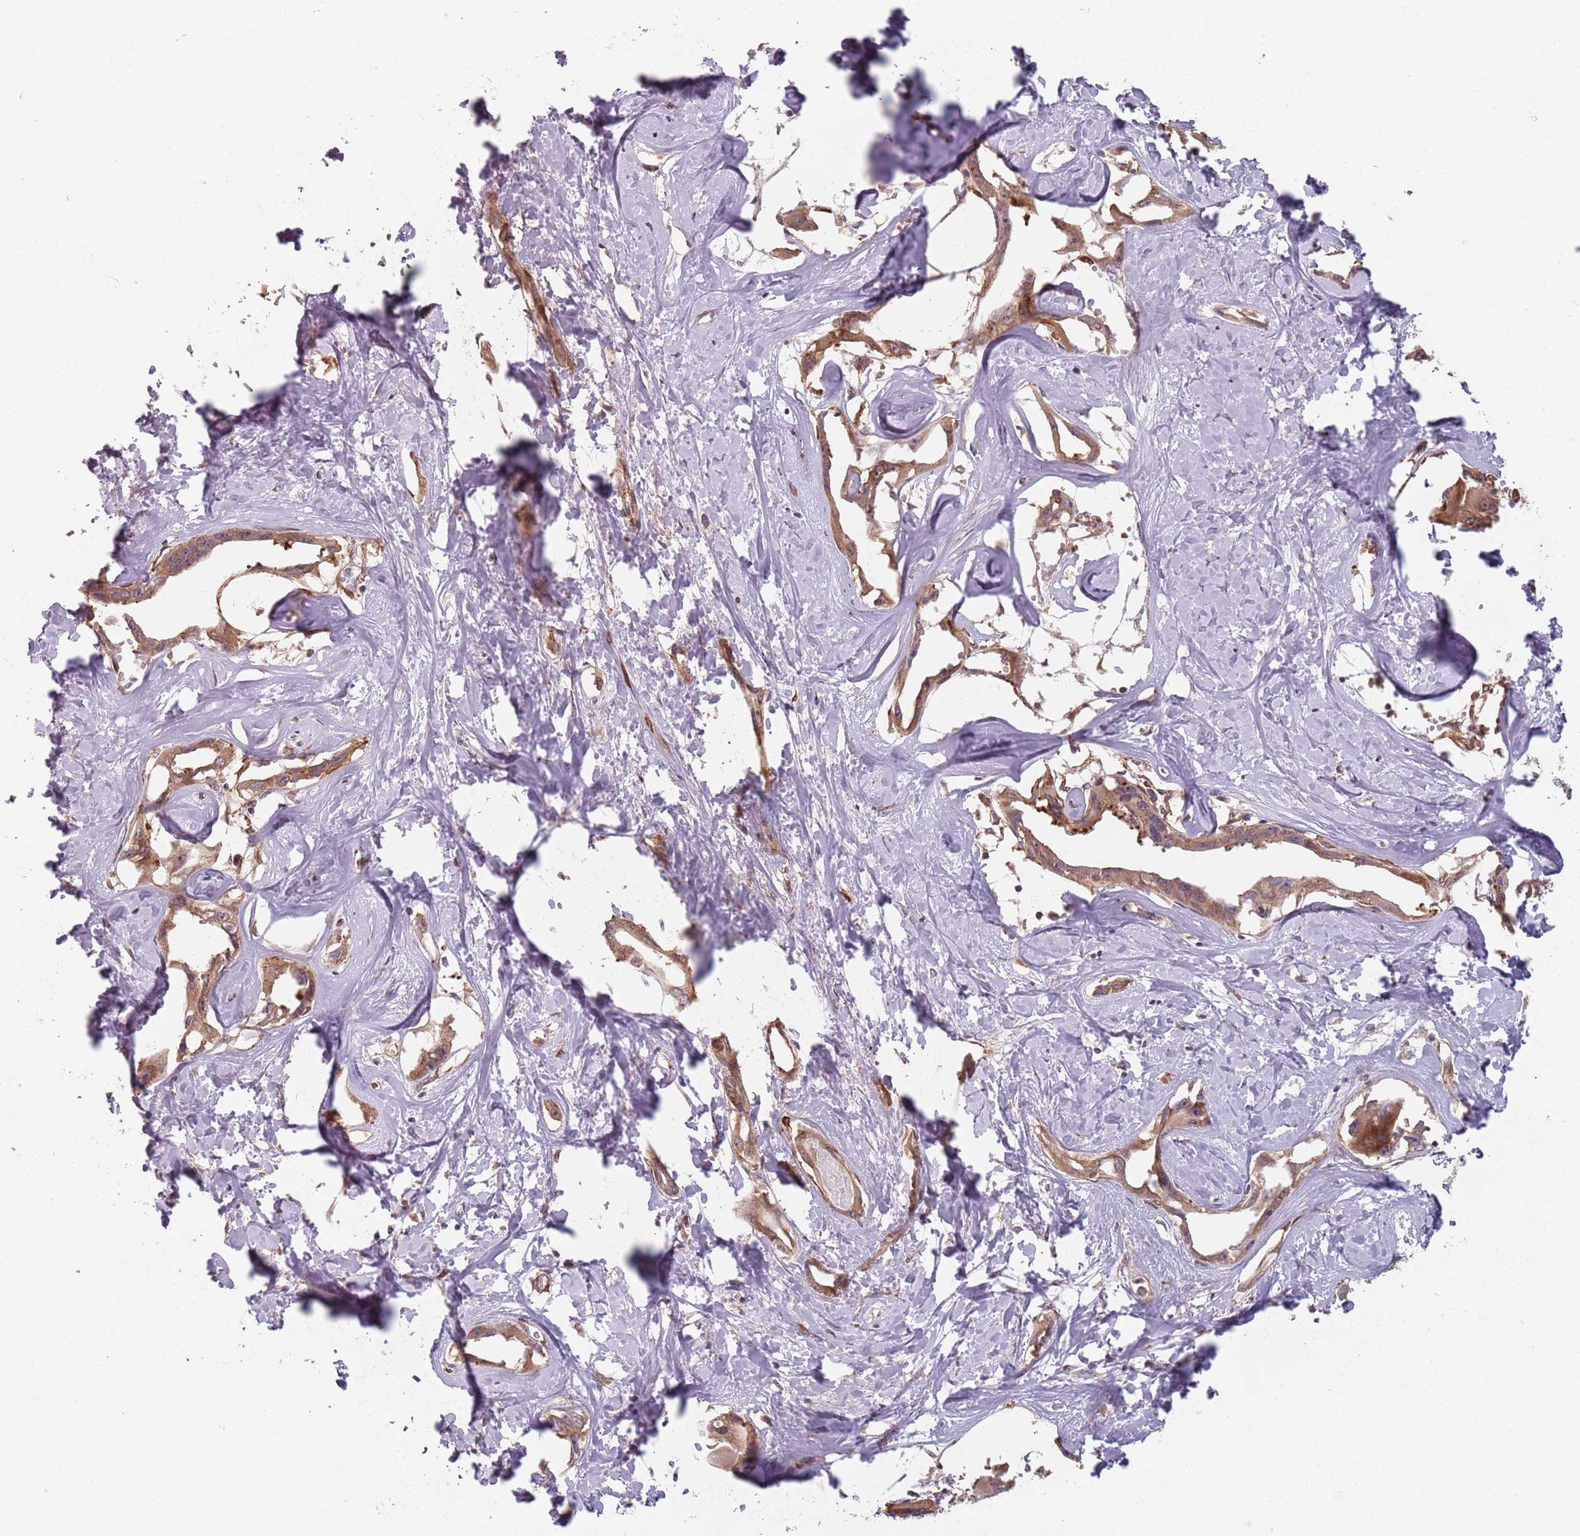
{"staining": {"intensity": "moderate", "quantity": ">75%", "location": "cytoplasmic/membranous"}, "tissue": "liver cancer", "cell_type": "Tumor cells", "image_type": "cancer", "snomed": [{"axis": "morphology", "description": "Cholangiocarcinoma"}, {"axis": "topography", "description": "Liver"}], "caption": "High-magnification brightfield microscopy of cholangiocarcinoma (liver) stained with DAB (brown) and counterstained with hematoxylin (blue). tumor cells exhibit moderate cytoplasmic/membranous staining is appreciated in approximately>75% of cells.", "gene": "NOTCH3", "patient": {"sex": "male", "age": 59}}